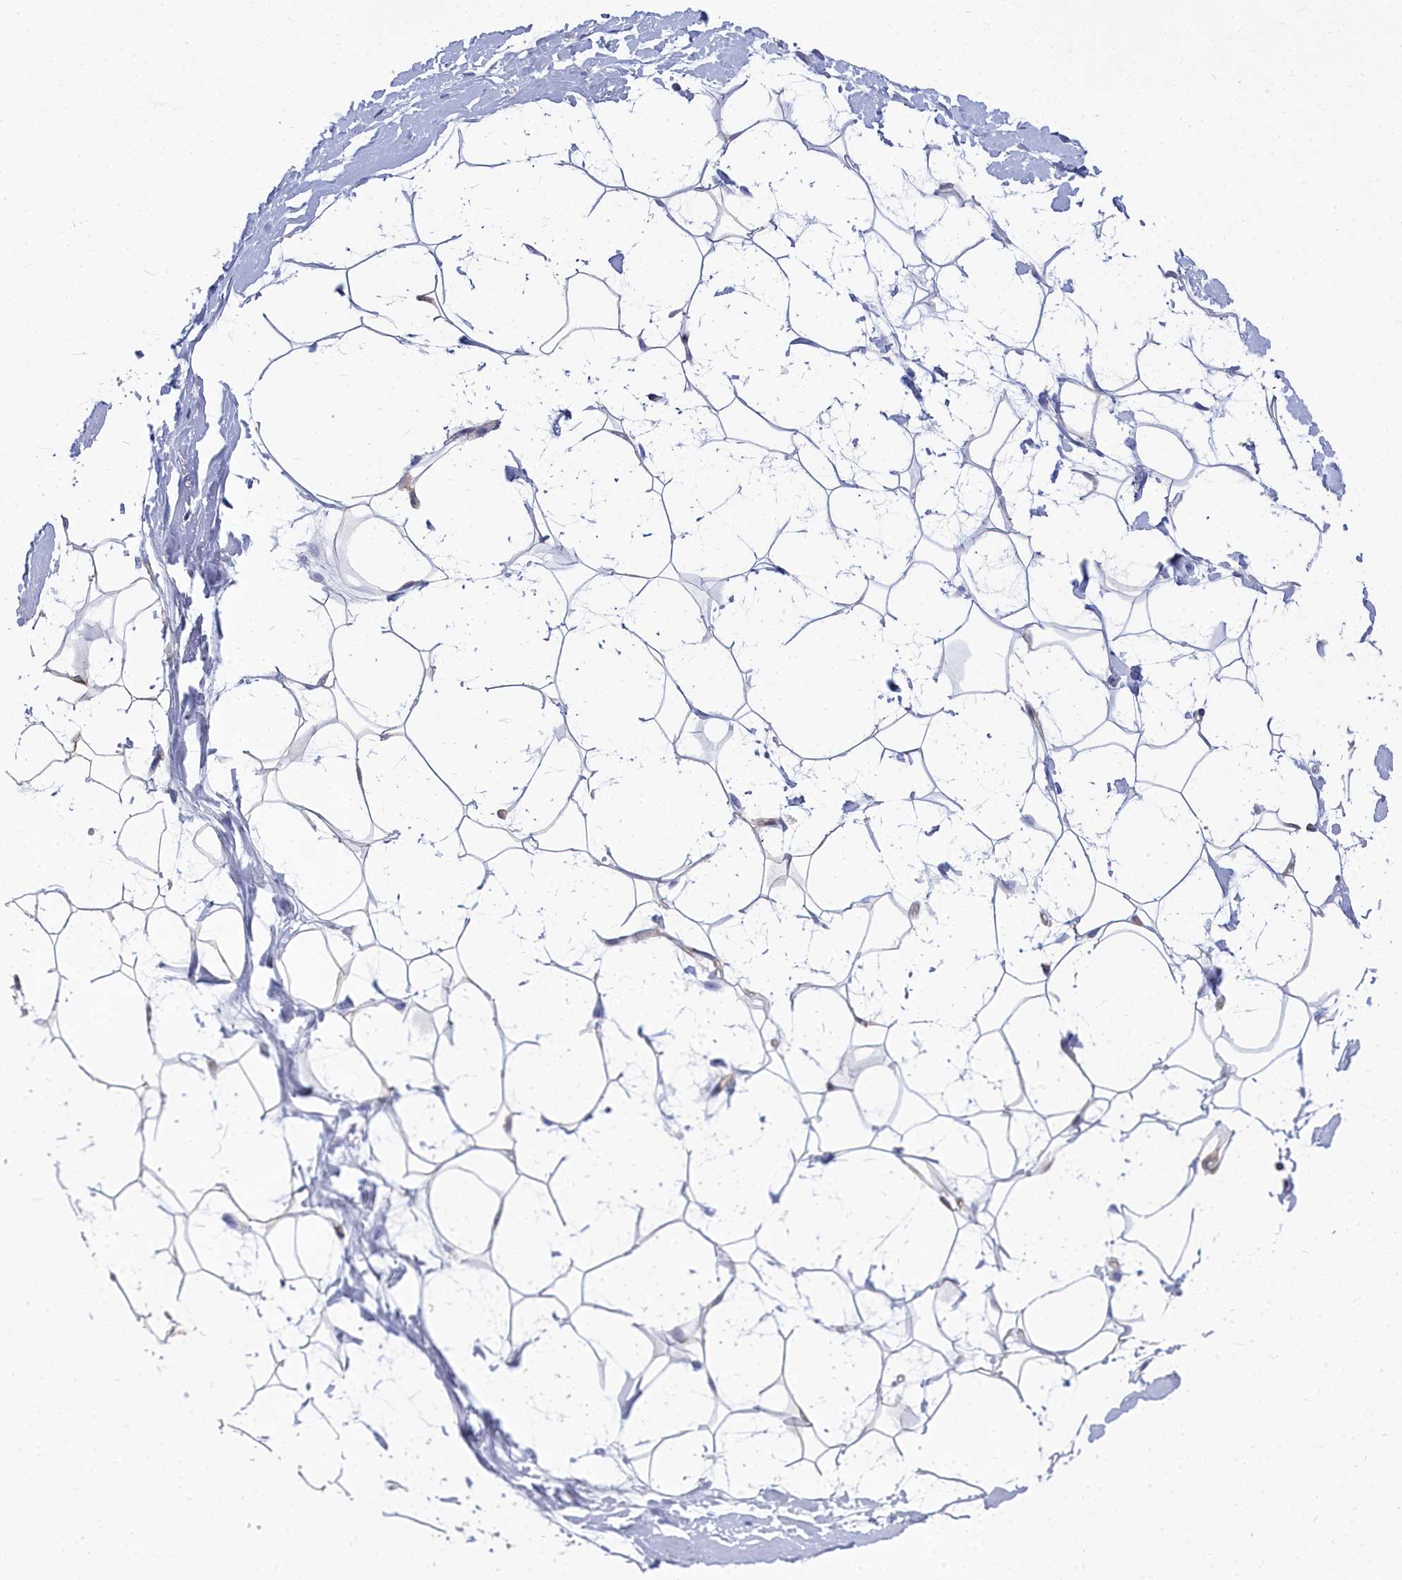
{"staining": {"intensity": "negative", "quantity": "none", "location": "none"}, "tissue": "adipose tissue", "cell_type": "Adipocytes", "image_type": "normal", "snomed": [{"axis": "morphology", "description": "Normal tissue, NOS"}, {"axis": "topography", "description": "Breast"}], "caption": "Immunohistochemistry (IHC) micrograph of benign human adipose tissue stained for a protein (brown), which reveals no positivity in adipocytes.", "gene": "PPP1R14A", "patient": {"sex": "female", "age": 26}}